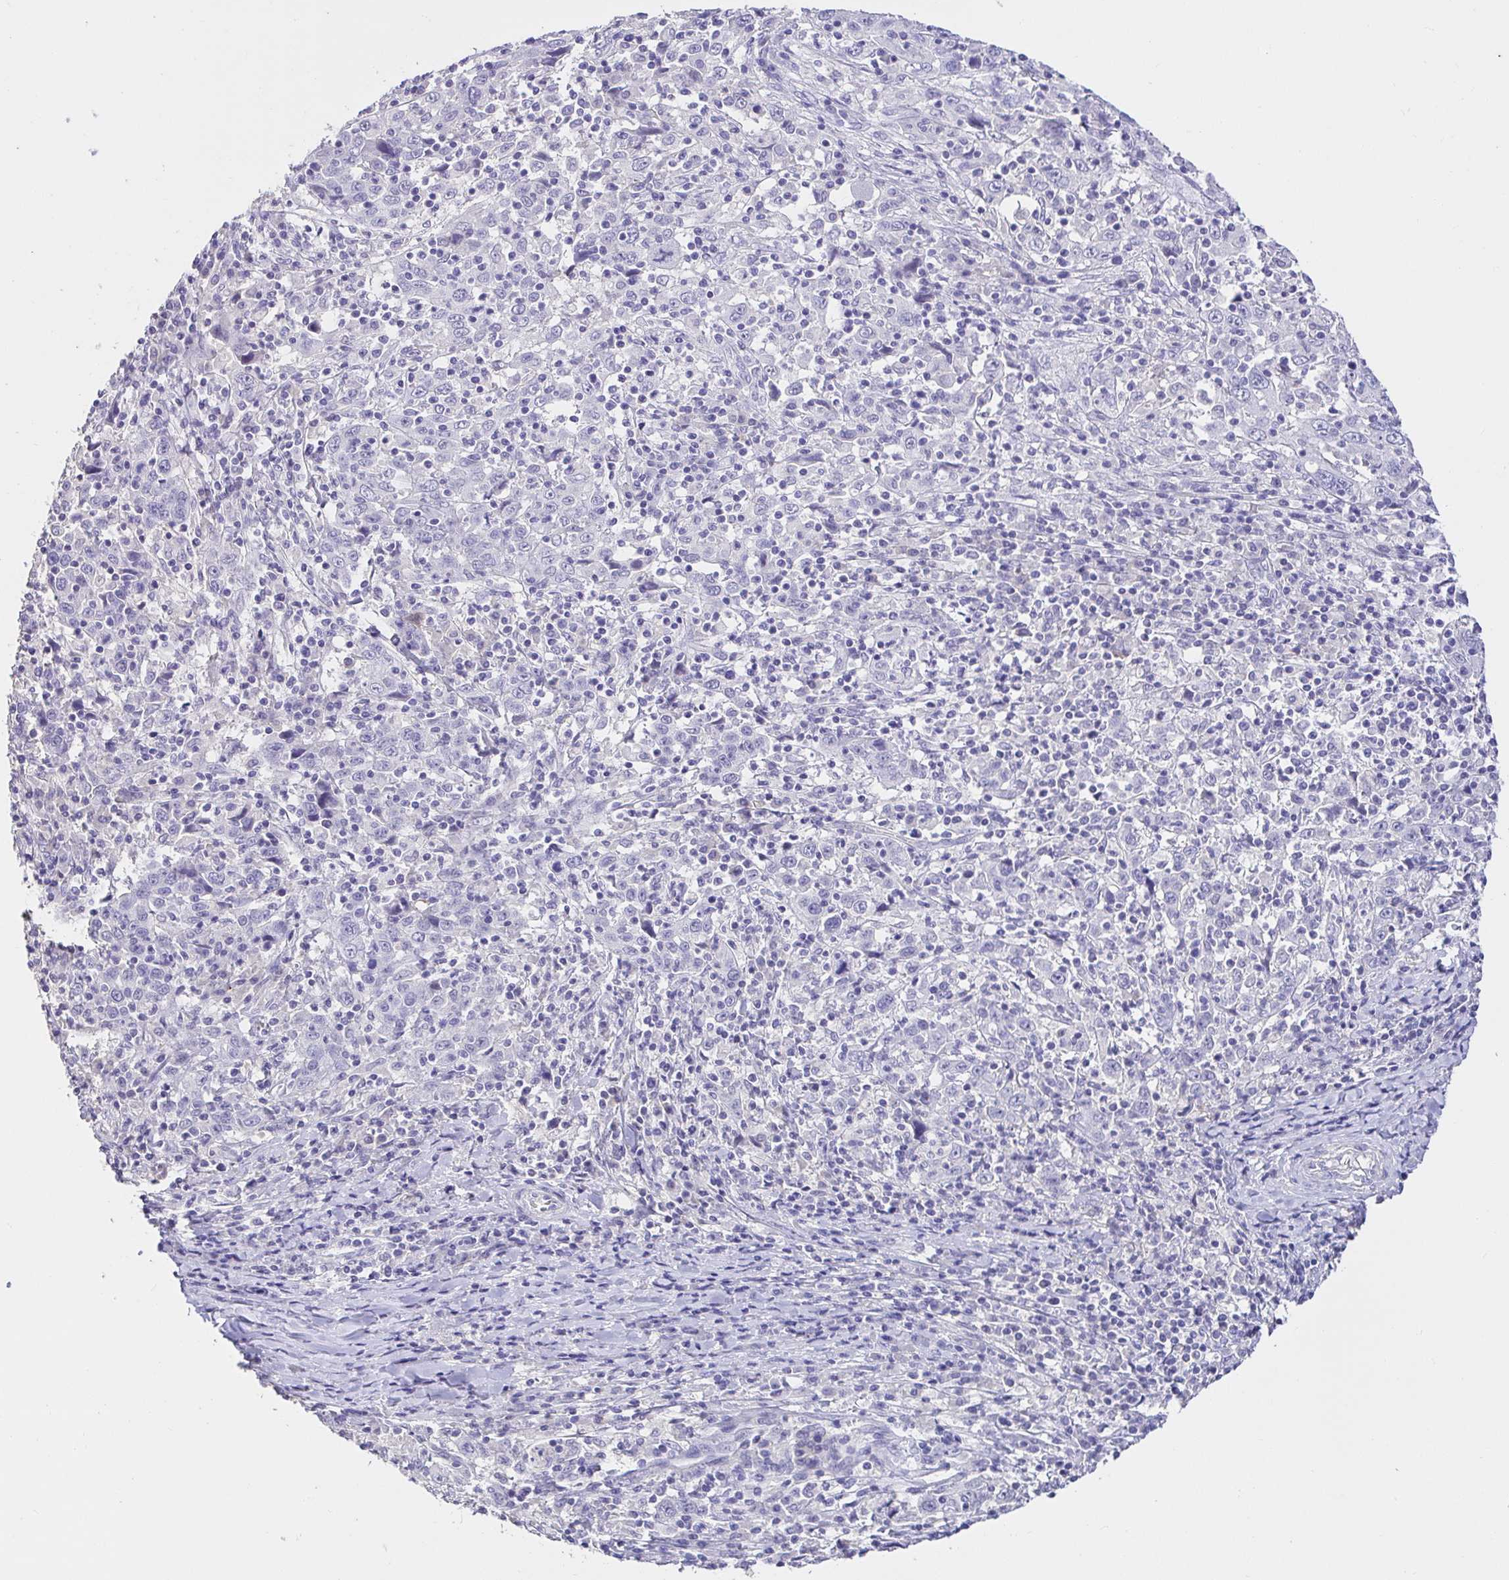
{"staining": {"intensity": "negative", "quantity": "none", "location": "none"}, "tissue": "cervical cancer", "cell_type": "Tumor cells", "image_type": "cancer", "snomed": [{"axis": "morphology", "description": "Squamous cell carcinoma, NOS"}, {"axis": "topography", "description": "Cervix"}], "caption": "Cervical cancer (squamous cell carcinoma) was stained to show a protein in brown. There is no significant staining in tumor cells. The staining is performed using DAB (3,3'-diaminobenzidine) brown chromogen with nuclei counter-stained in using hematoxylin.", "gene": "CDO1", "patient": {"sex": "female", "age": 46}}